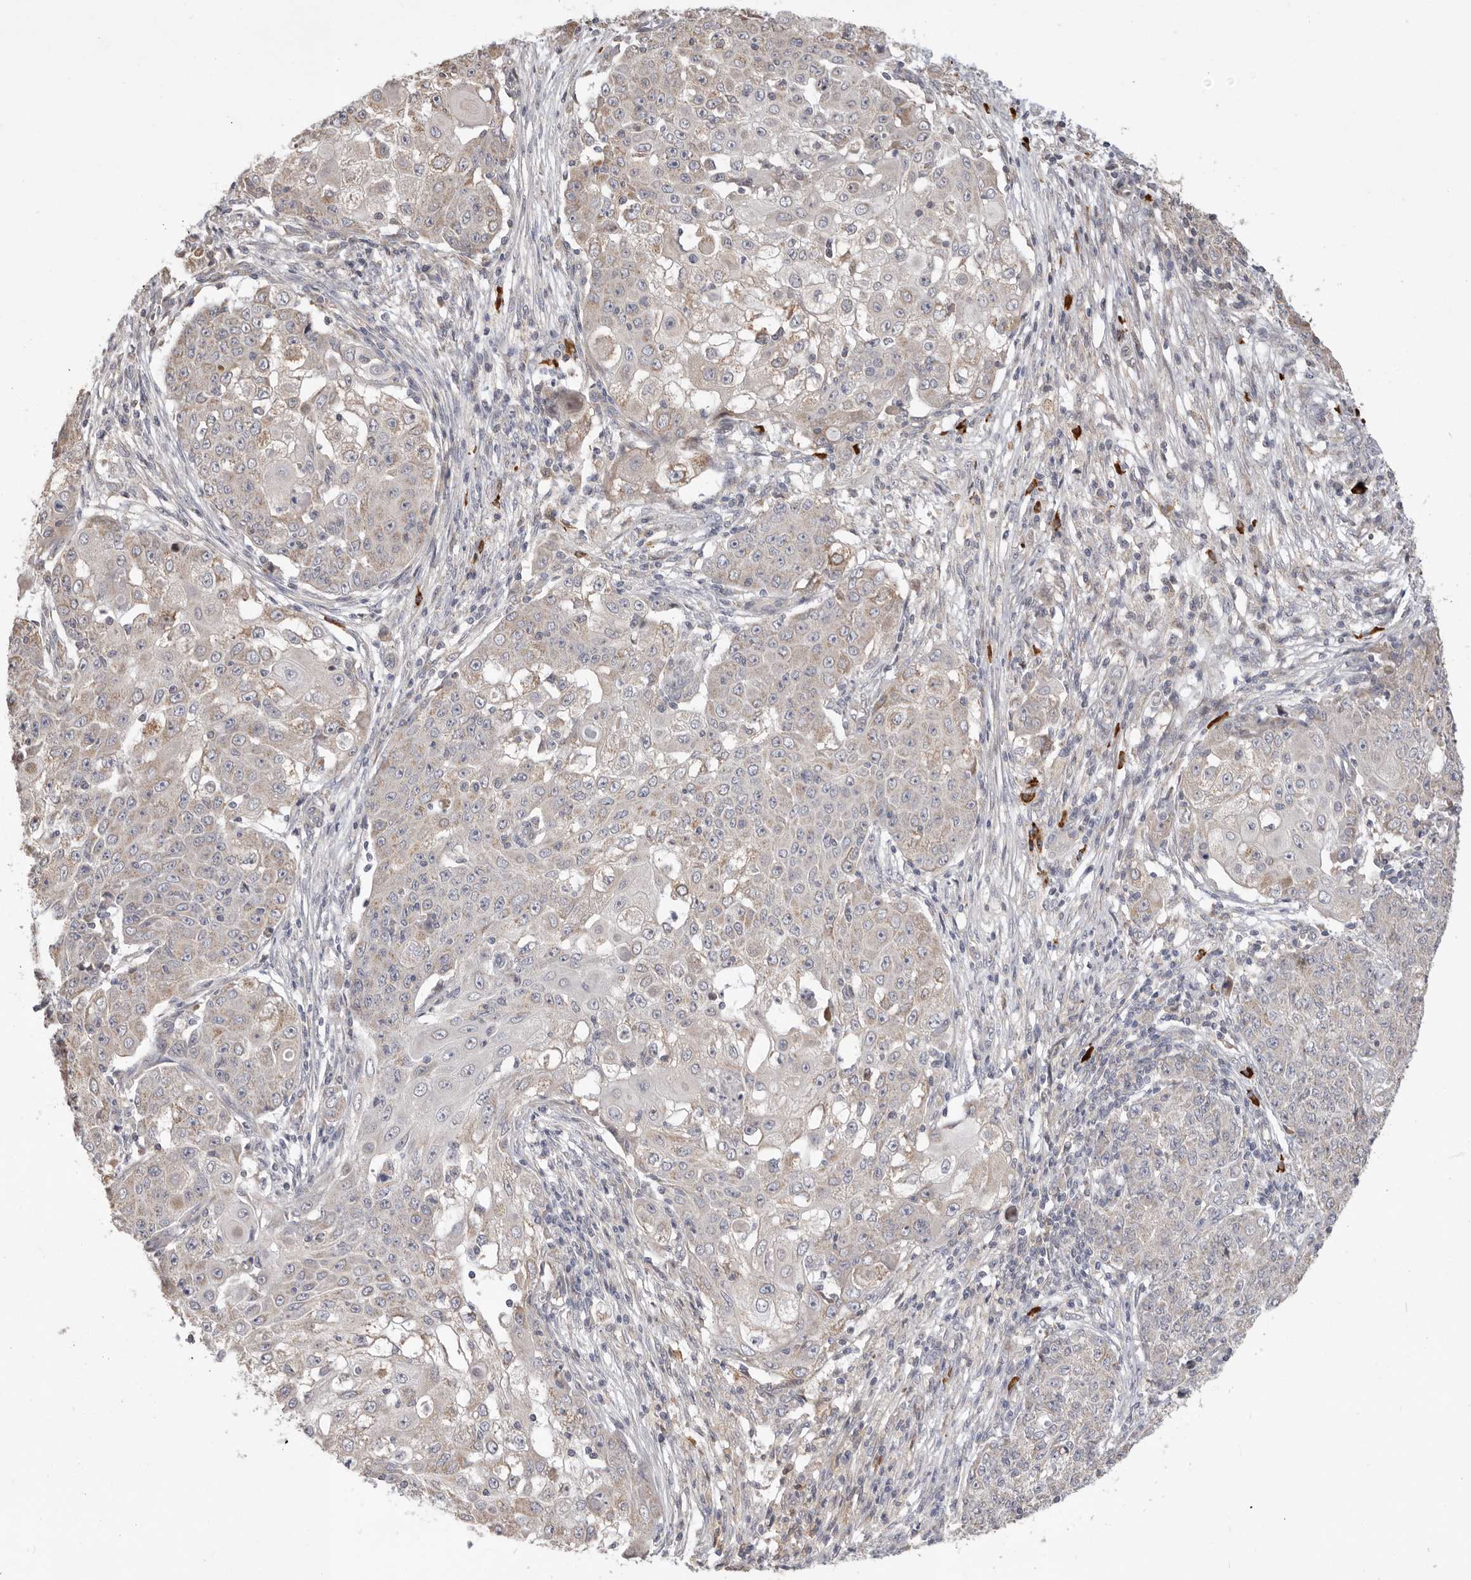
{"staining": {"intensity": "negative", "quantity": "none", "location": "none"}, "tissue": "ovarian cancer", "cell_type": "Tumor cells", "image_type": "cancer", "snomed": [{"axis": "morphology", "description": "Carcinoma, endometroid"}, {"axis": "topography", "description": "Ovary"}], "caption": "Endometroid carcinoma (ovarian) was stained to show a protein in brown. There is no significant expression in tumor cells. Nuclei are stained in blue.", "gene": "USH1C", "patient": {"sex": "female", "age": 42}}